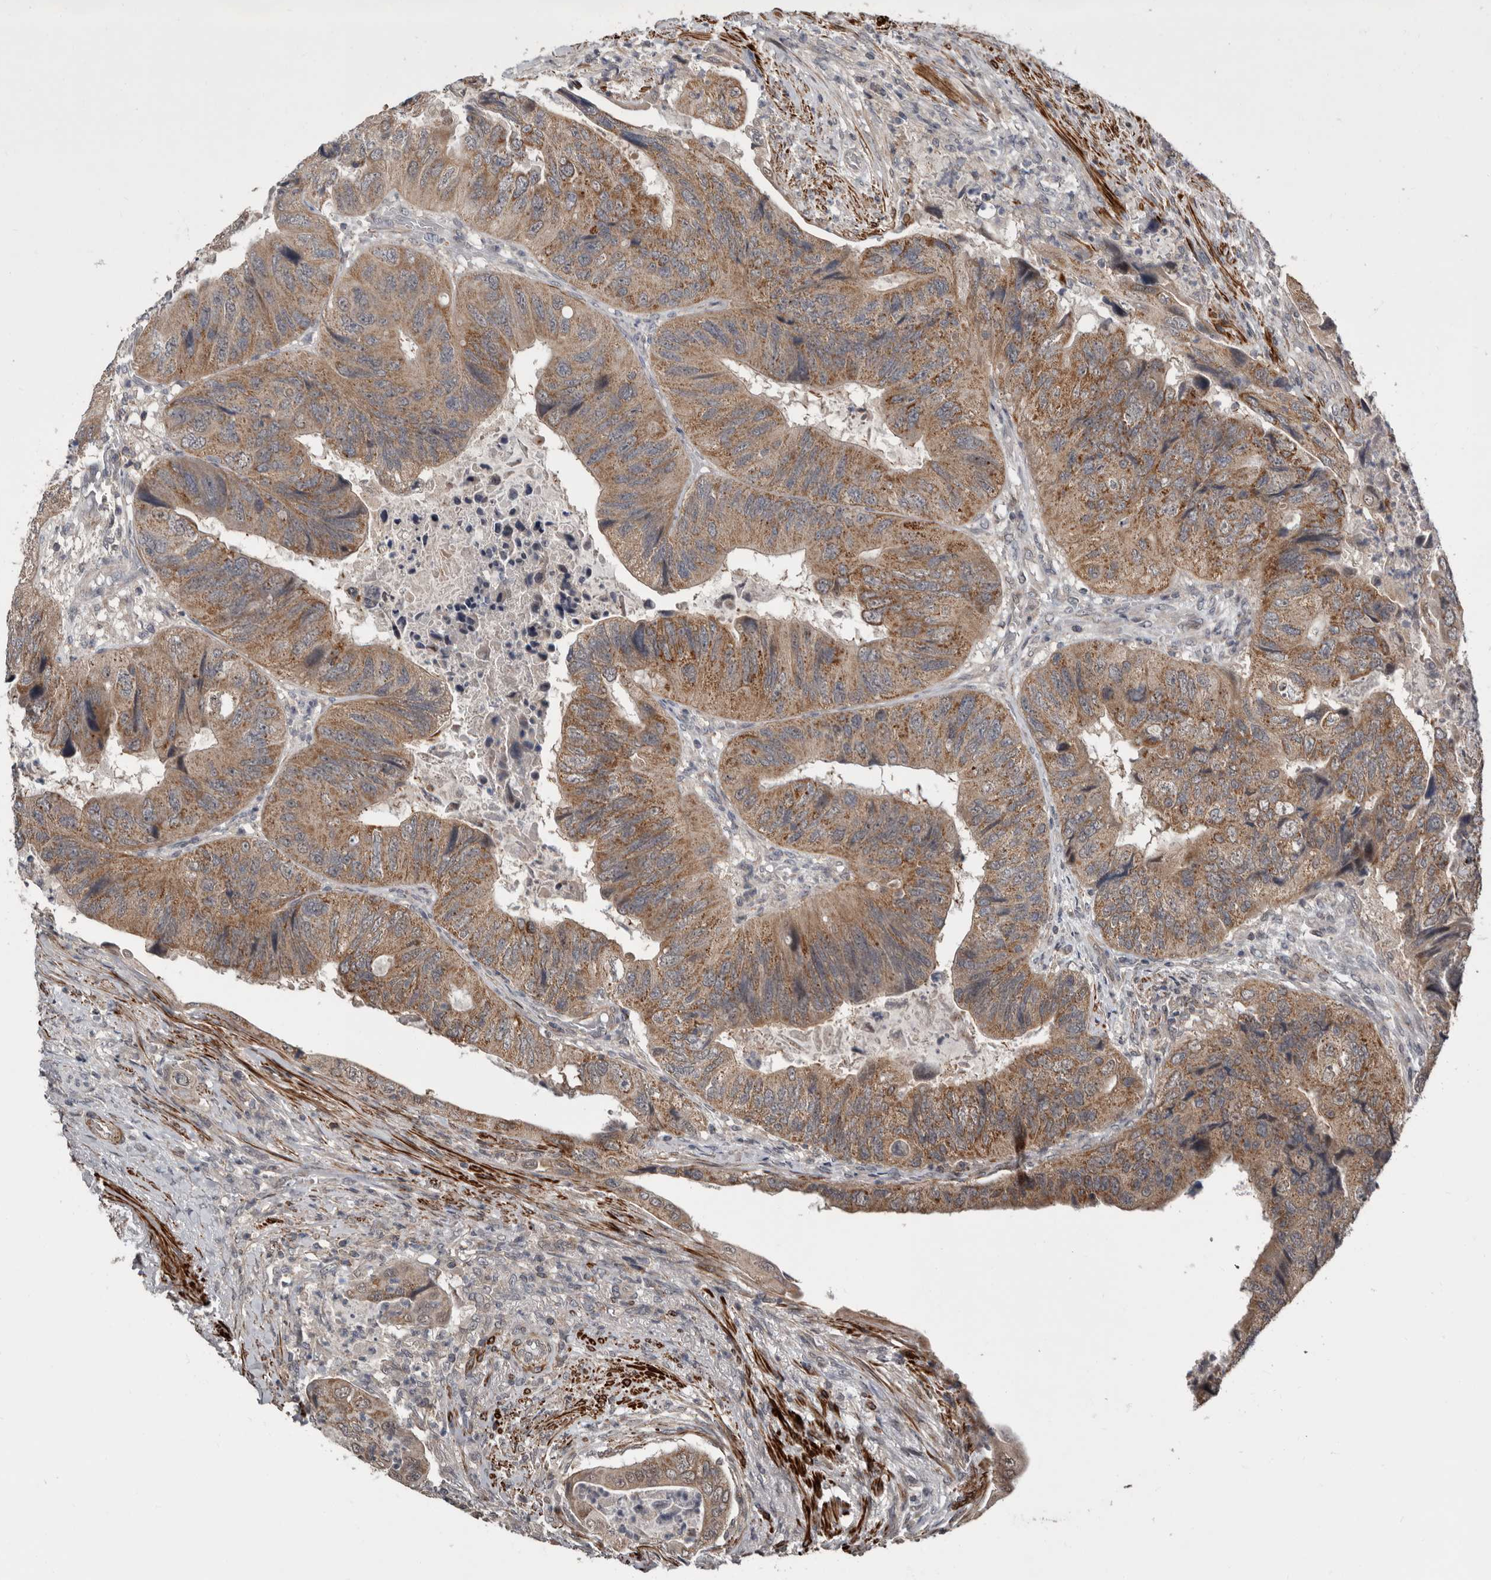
{"staining": {"intensity": "moderate", "quantity": ">75%", "location": "cytoplasmic/membranous"}, "tissue": "colorectal cancer", "cell_type": "Tumor cells", "image_type": "cancer", "snomed": [{"axis": "morphology", "description": "Adenocarcinoma, NOS"}, {"axis": "topography", "description": "Rectum"}], "caption": "Immunohistochemical staining of colorectal adenocarcinoma shows moderate cytoplasmic/membranous protein expression in approximately >75% of tumor cells. (Brightfield microscopy of DAB IHC at high magnification).", "gene": "FGFR4", "patient": {"sex": "male", "age": 63}}